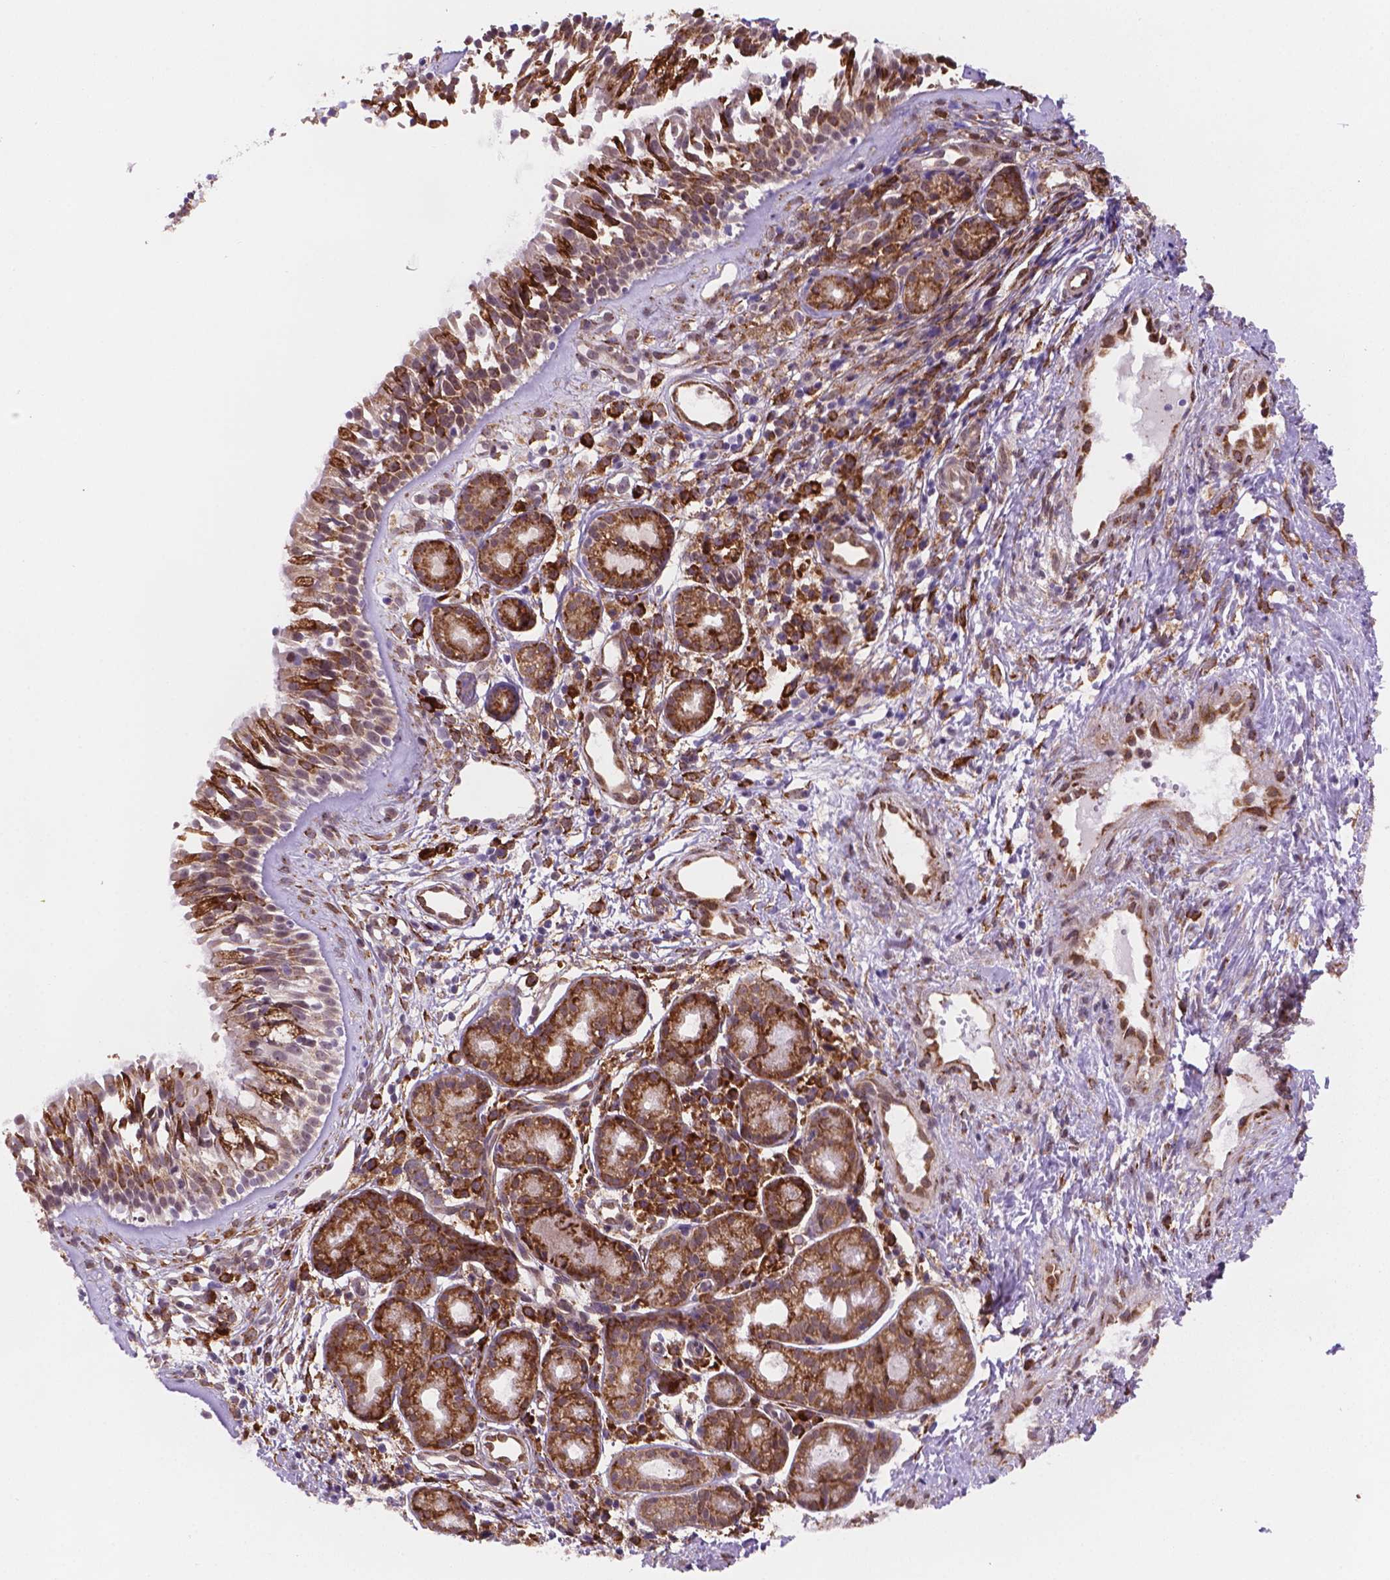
{"staining": {"intensity": "strong", "quantity": "25%-75%", "location": "cytoplasmic/membranous"}, "tissue": "nasopharynx", "cell_type": "Respiratory epithelial cells", "image_type": "normal", "snomed": [{"axis": "morphology", "description": "Normal tissue, NOS"}, {"axis": "topography", "description": "Nasopharynx"}], "caption": "High-power microscopy captured an IHC photomicrograph of unremarkable nasopharynx, revealing strong cytoplasmic/membranous expression in about 25%-75% of respiratory epithelial cells. Using DAB (brown) and hematoxylin (blue) stains, captured at high magnification using brightfield microscopy.", "gene": "FNIP1", "patient": {"sex": "male", "age": 58}}